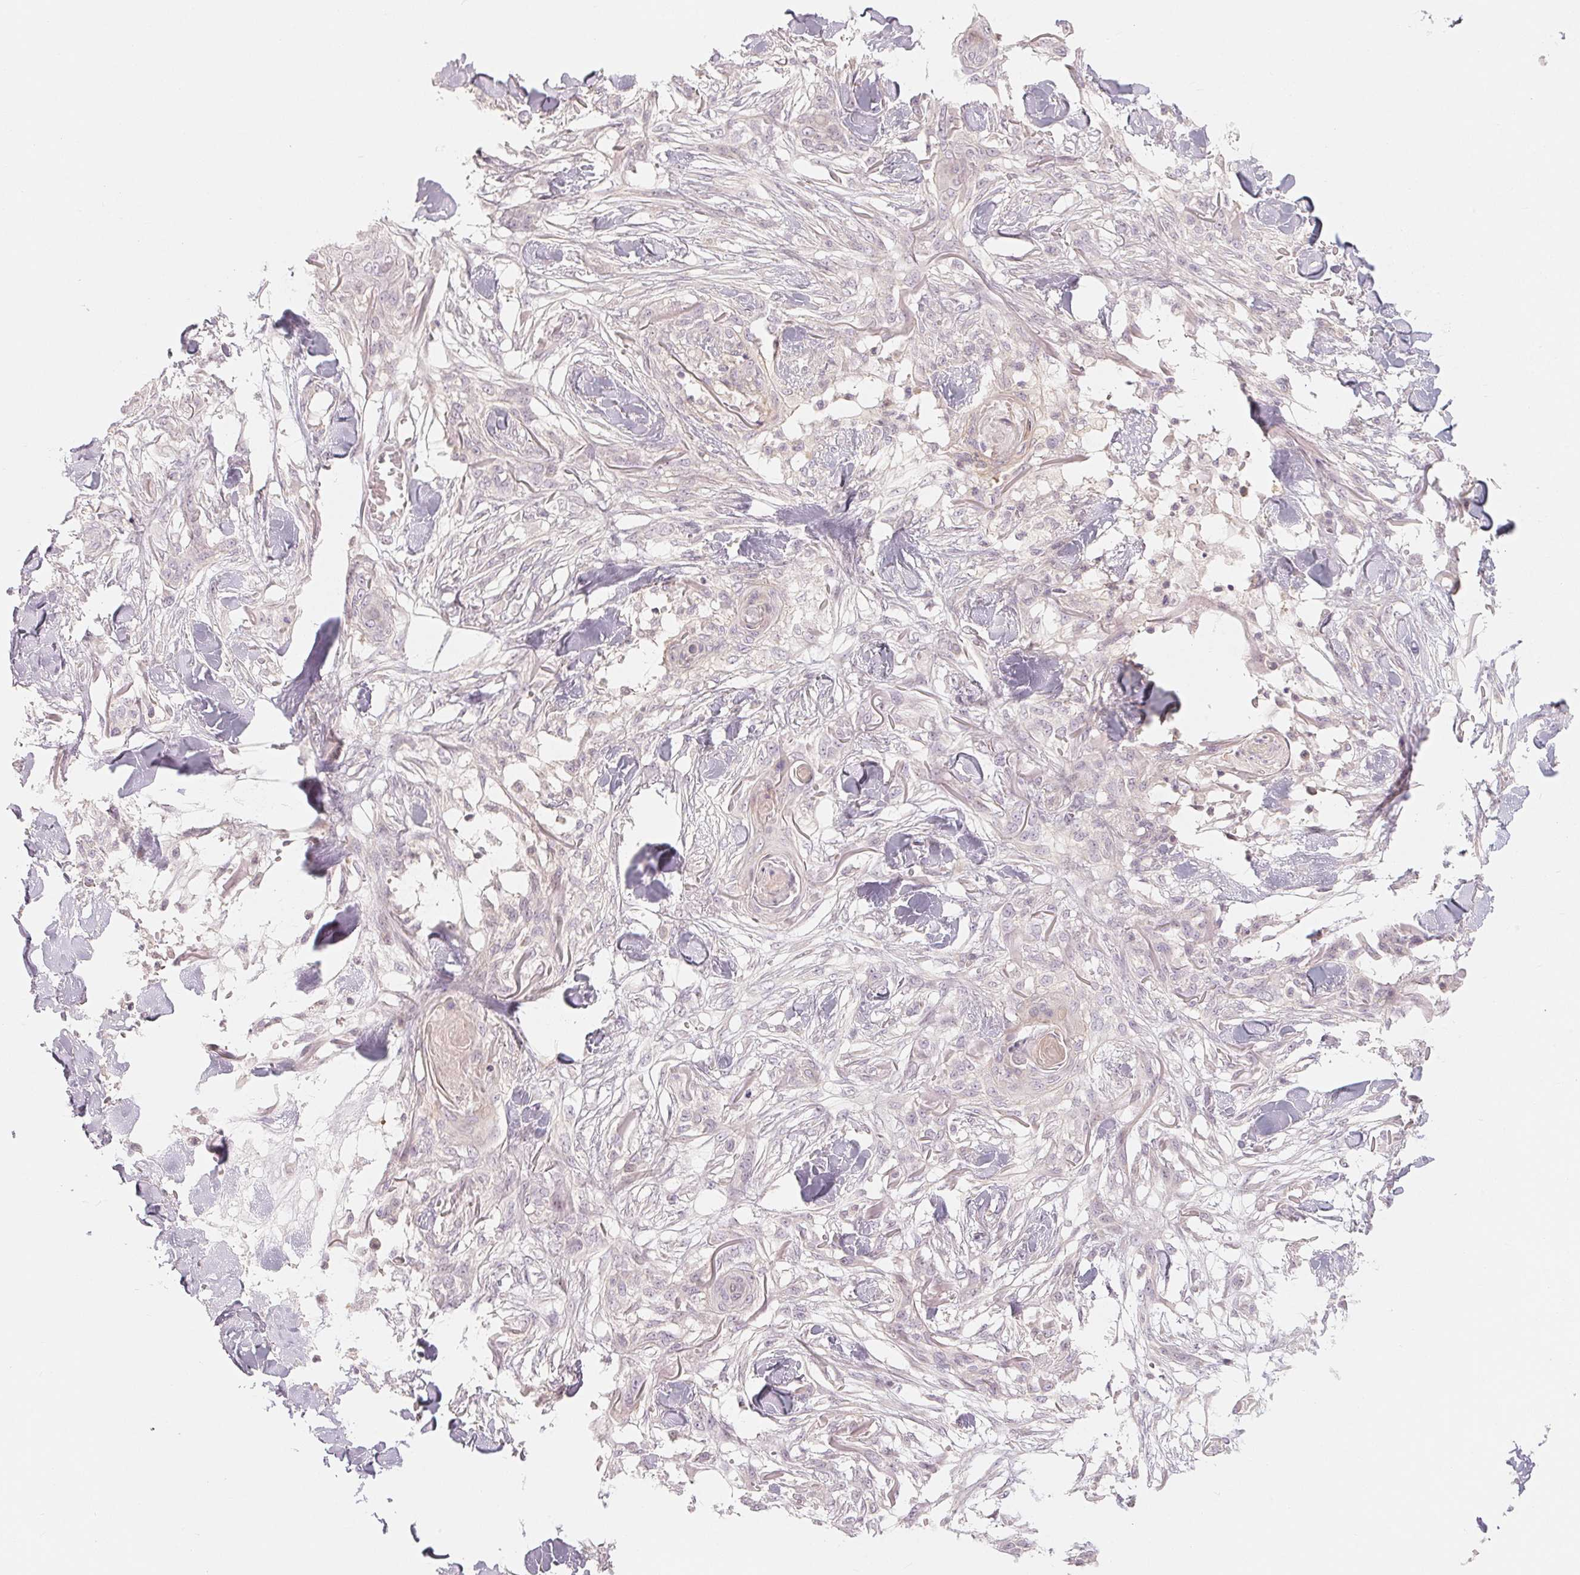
{"staining": {"intensity": "negative", "quantity": "none", "location": "none"}, "tissue": "skin cancer", "cell_type": "Tumor cells", "image_type": "cancer", "snomed": [{"axis": "morphology", "description": "Squamous cell carcinoma, NOS"}, {"axis": "topography", "description": "Skin"}], "caption": "Squamous cell carcinoma (skin) stained for a protein using immunohistochemistry displays no staining tumor cells.", "gene": "DENND2C", "patient": {"sex": "female", "age": 59}}